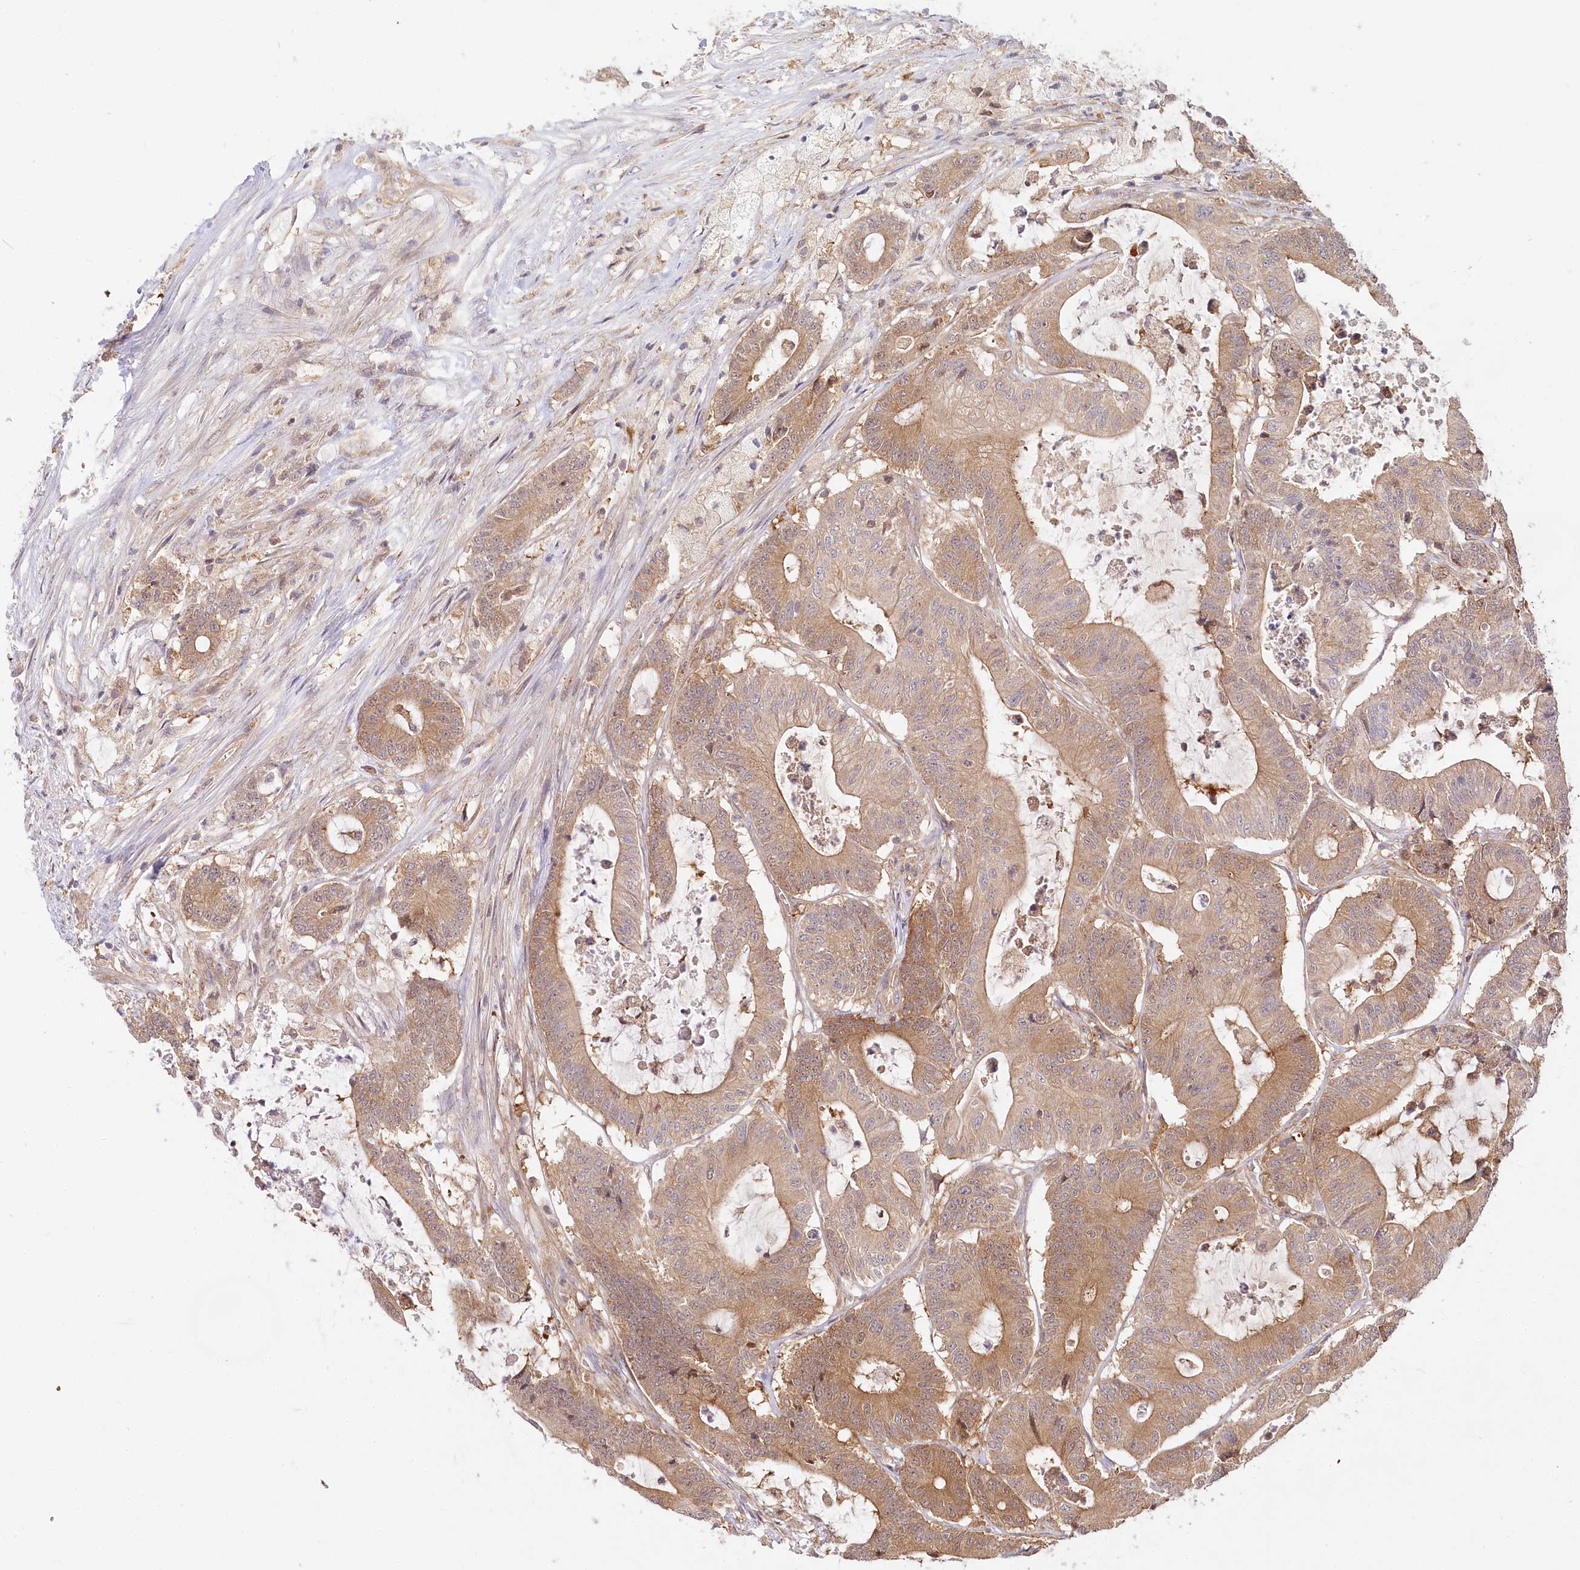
{"staining": {"intensity": "moderate", "quantity": ">75%", "location": "cytoplasmic/membranous"}, "tissue": "colorectal cancer", "cell_type": "Tumor cells", "image_type": "cancer", "snomed": [{"axis": "morphology", "description": "Adenocarcinoma, NOS"}, {"axis": "topography", "description": "Colon"}], "caption": "A histopathology image of human colorectal cancer (adenocarcinoma) stained for a protein demonstrates moderate cytoplasmic/membranous brown staining in tumor cells.", "gene": "INPP4B", "patient": {"sex": "female", "age": 84}}